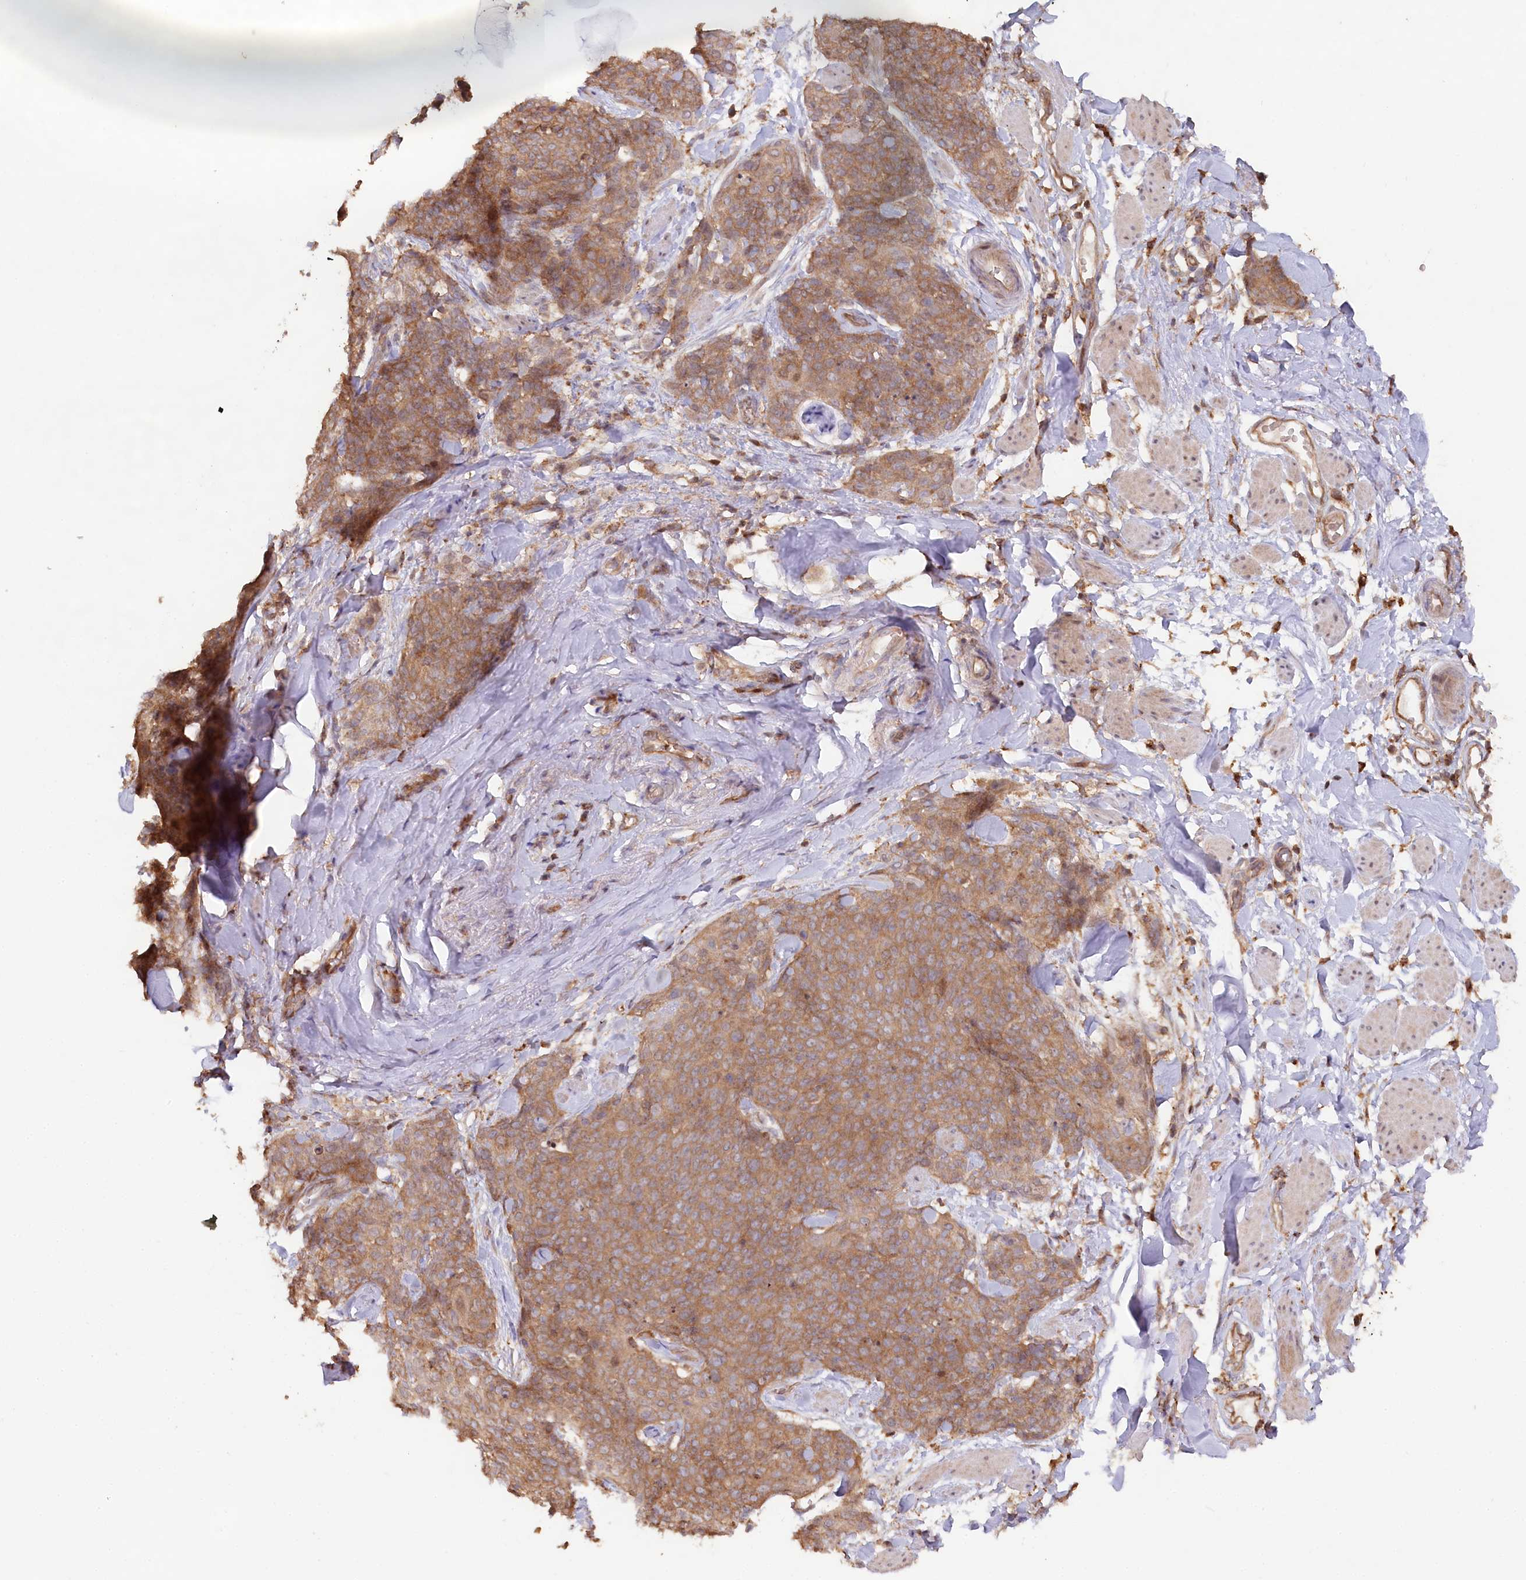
{"staining": {"intensity": "moderate", "quantity": ">75%", "location": "cytoplasmic/membranous"}, "tissue": "skin cancer", "cell_type": "Tumor cells", "image_type": "cancer", "snomed": [{"axis": "morphology", "description": "Squamous cell carcinoma, NOS"}, {"axis": "topography", "description": "Skin"}, {"axis": "topography", "description": "Vulva"}], "caption": "Immunohistochemical staining of human squamous cell carcinoma (skin) demonstrates moderate cytoplasmic/membranous protein positivity in about >75% of tumor cells. (DAB IHC, brown staining for protein, blue staining for nuclei).", "gene": "HAL", "patient": {"sex": "female", "age": 85}}